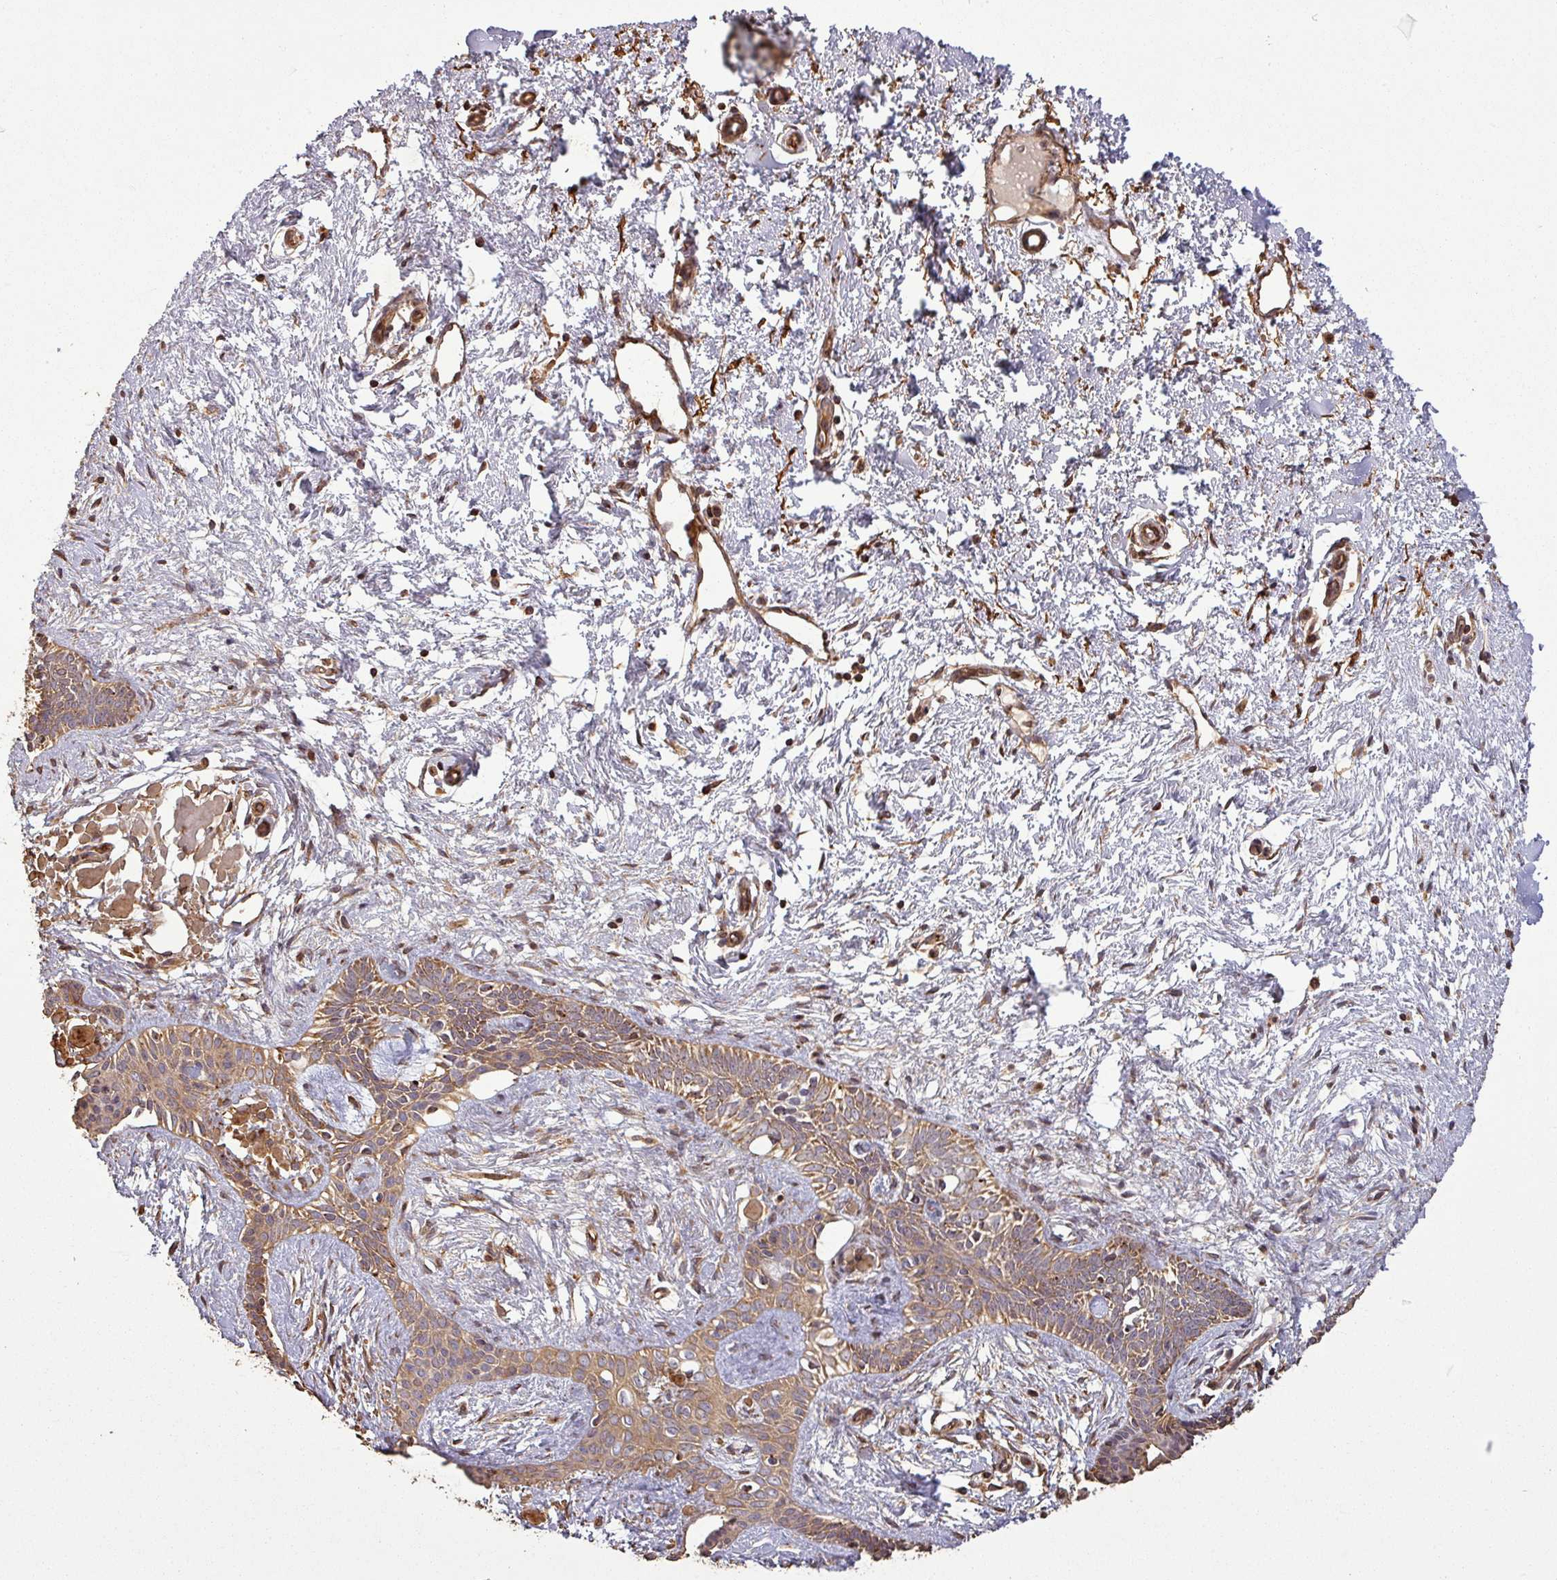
{"staining": {"intensity": "moderate", "quantity": ">75%", "location": "cytoplasmic/membranous"}, "tissue": "skin cancer", "cell_type": "Tumor cells", "image_type": "cancer", "snomed": [{"axis": "morphology", "description": "Basal cell carcinoma"}, {"axis": "topography", "description": "Skin"}], "caption": "Immunohistochemical staining of skin cancer displays medium levels of moderate cytoplasmic/membranous protein positivity in approximately >75% of tumor cells. (DAB (3,3'-diaminobenzidine) = brown stain, brightfield microscopy at high magnification).", "gene": "PLEKHM1", "patient": {"sex": "male", "age": 78}}